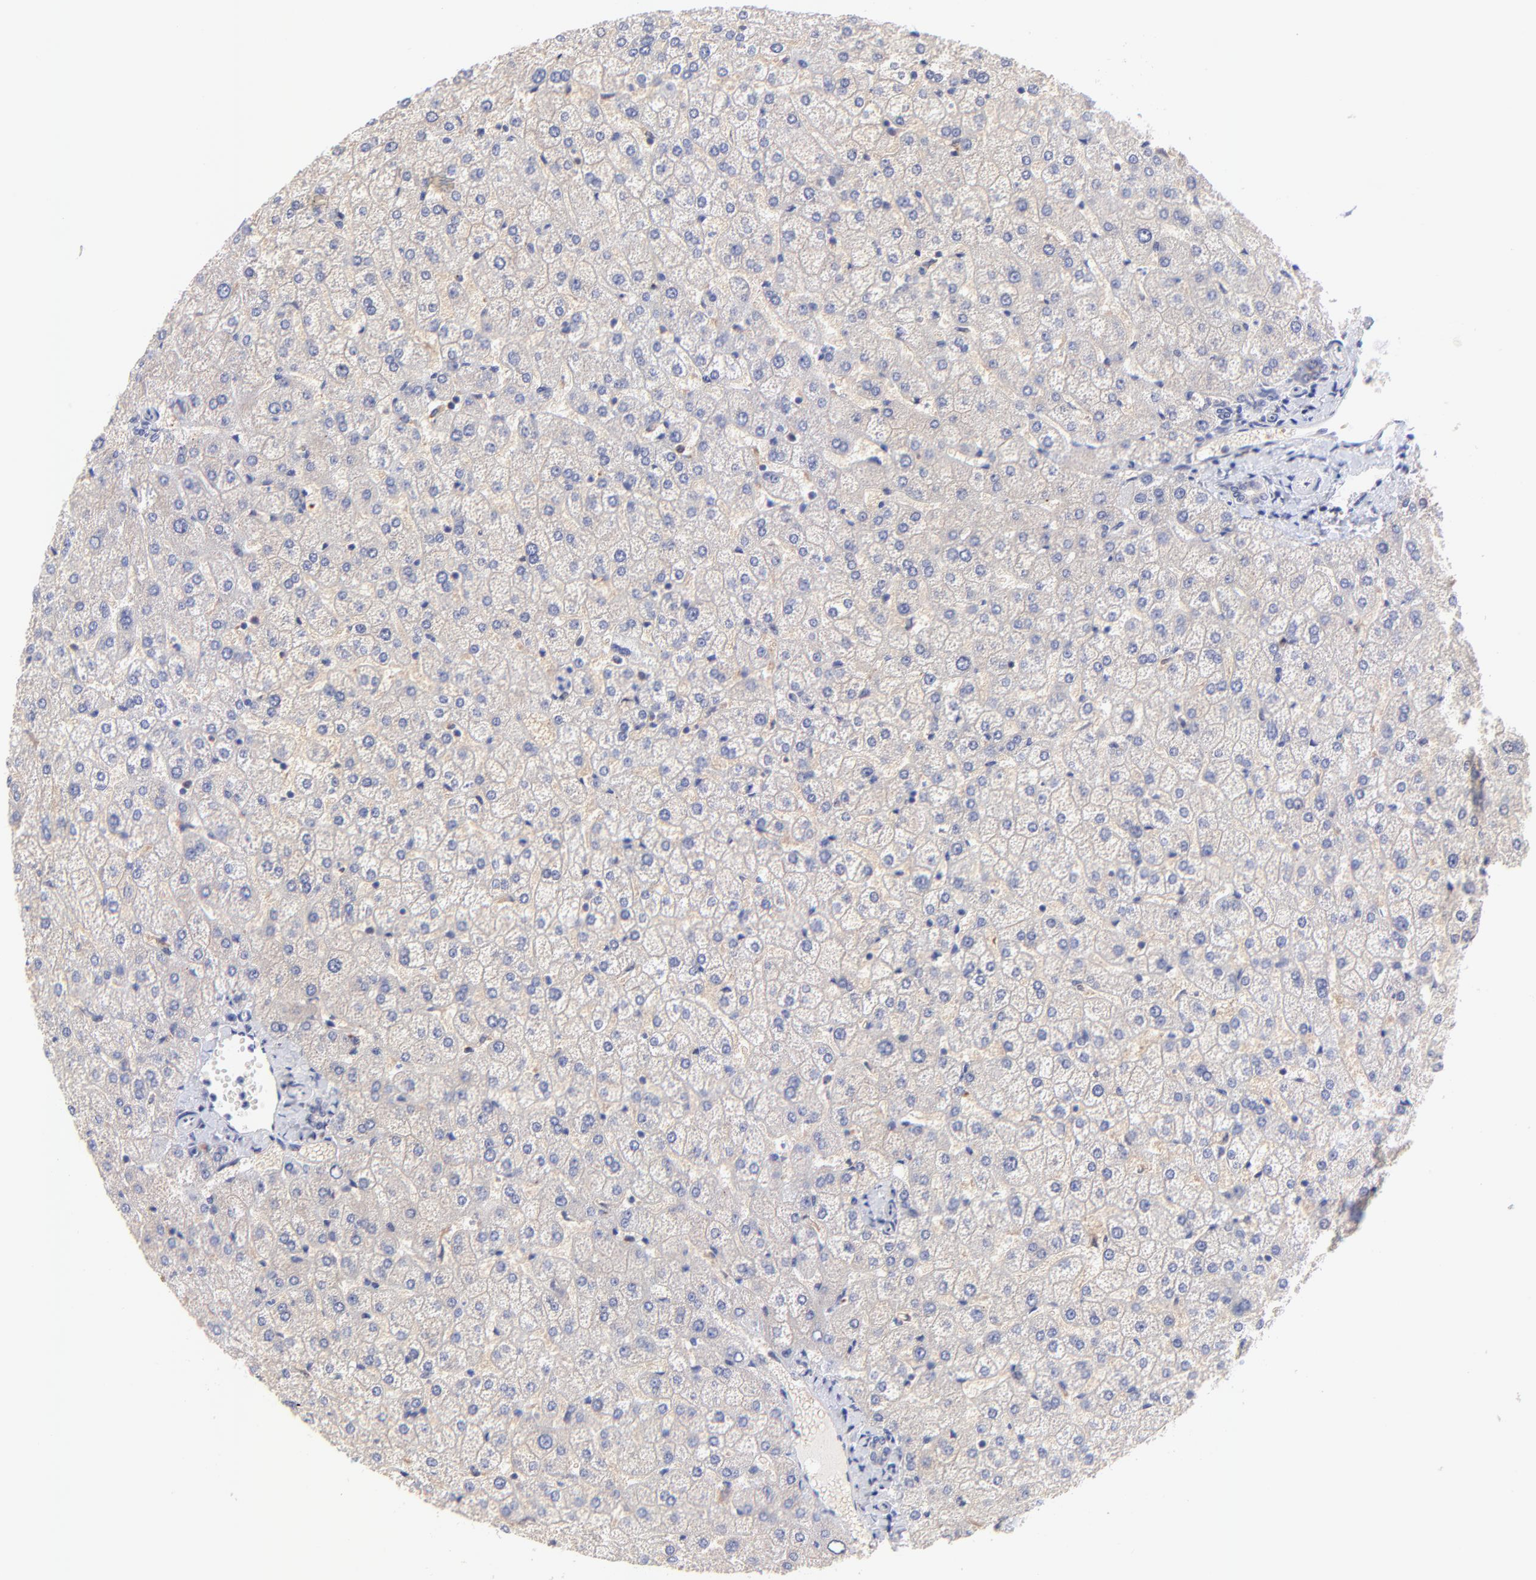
{"staining": {"intensity": "negative", "quantity": "none", "location": "none"}, "tissue": "liver", "cell_type": "Cholangiocytes", "image_type": "normal", "snomed": [{"axis": "morphology", "description": "Normal tissue, NOS"}, {"axis": "topography", "description": "Liver"}], "caption": "Histopathology image shows no protein staining in cholangiocytes of unremarkable liver.", "gene": "ZNF747", "patient": {"sex": "female", "age": 32}}